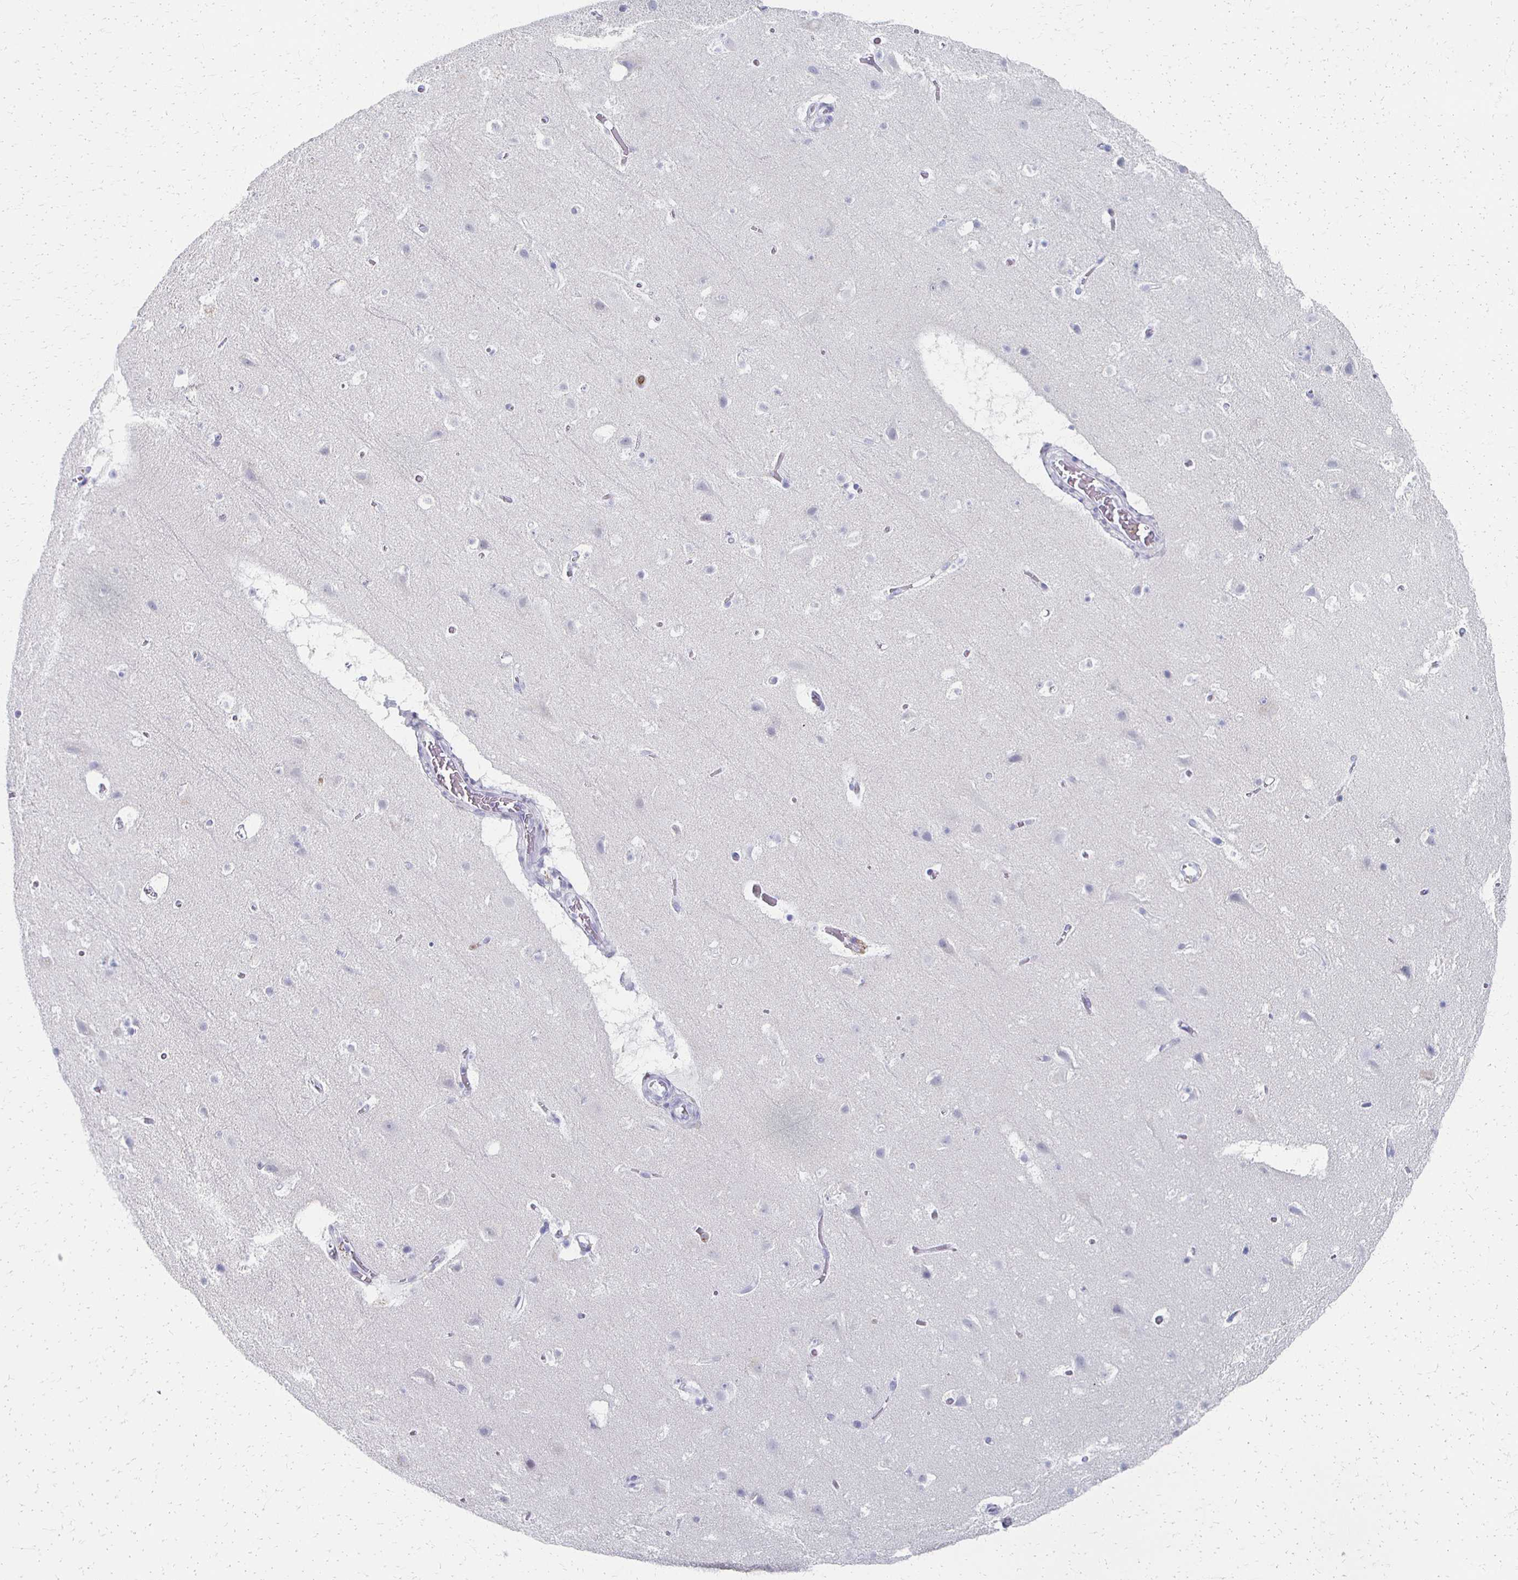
{"staining": {"intensity": "negative", "quantity": "none", "location": "none"}, "tissue": "cerebral cortex", "cell_type": "Endothelial cells", "image_type": "normal", "snomed": [{"axis": "morphology", "description": "Normal tissue, NOS"}, {"axis": "topography", "description": "Cerebral cortex"}], "caption": "Immunohistochemistry image of benign cerebral cortex stained for a protein (brown), which exhibits no staining in endothelial cells. (DAB IHC with hematoxylin counter stain).", "gene": "CXCR2", "patient": {"sex": "female", "age": 42}}